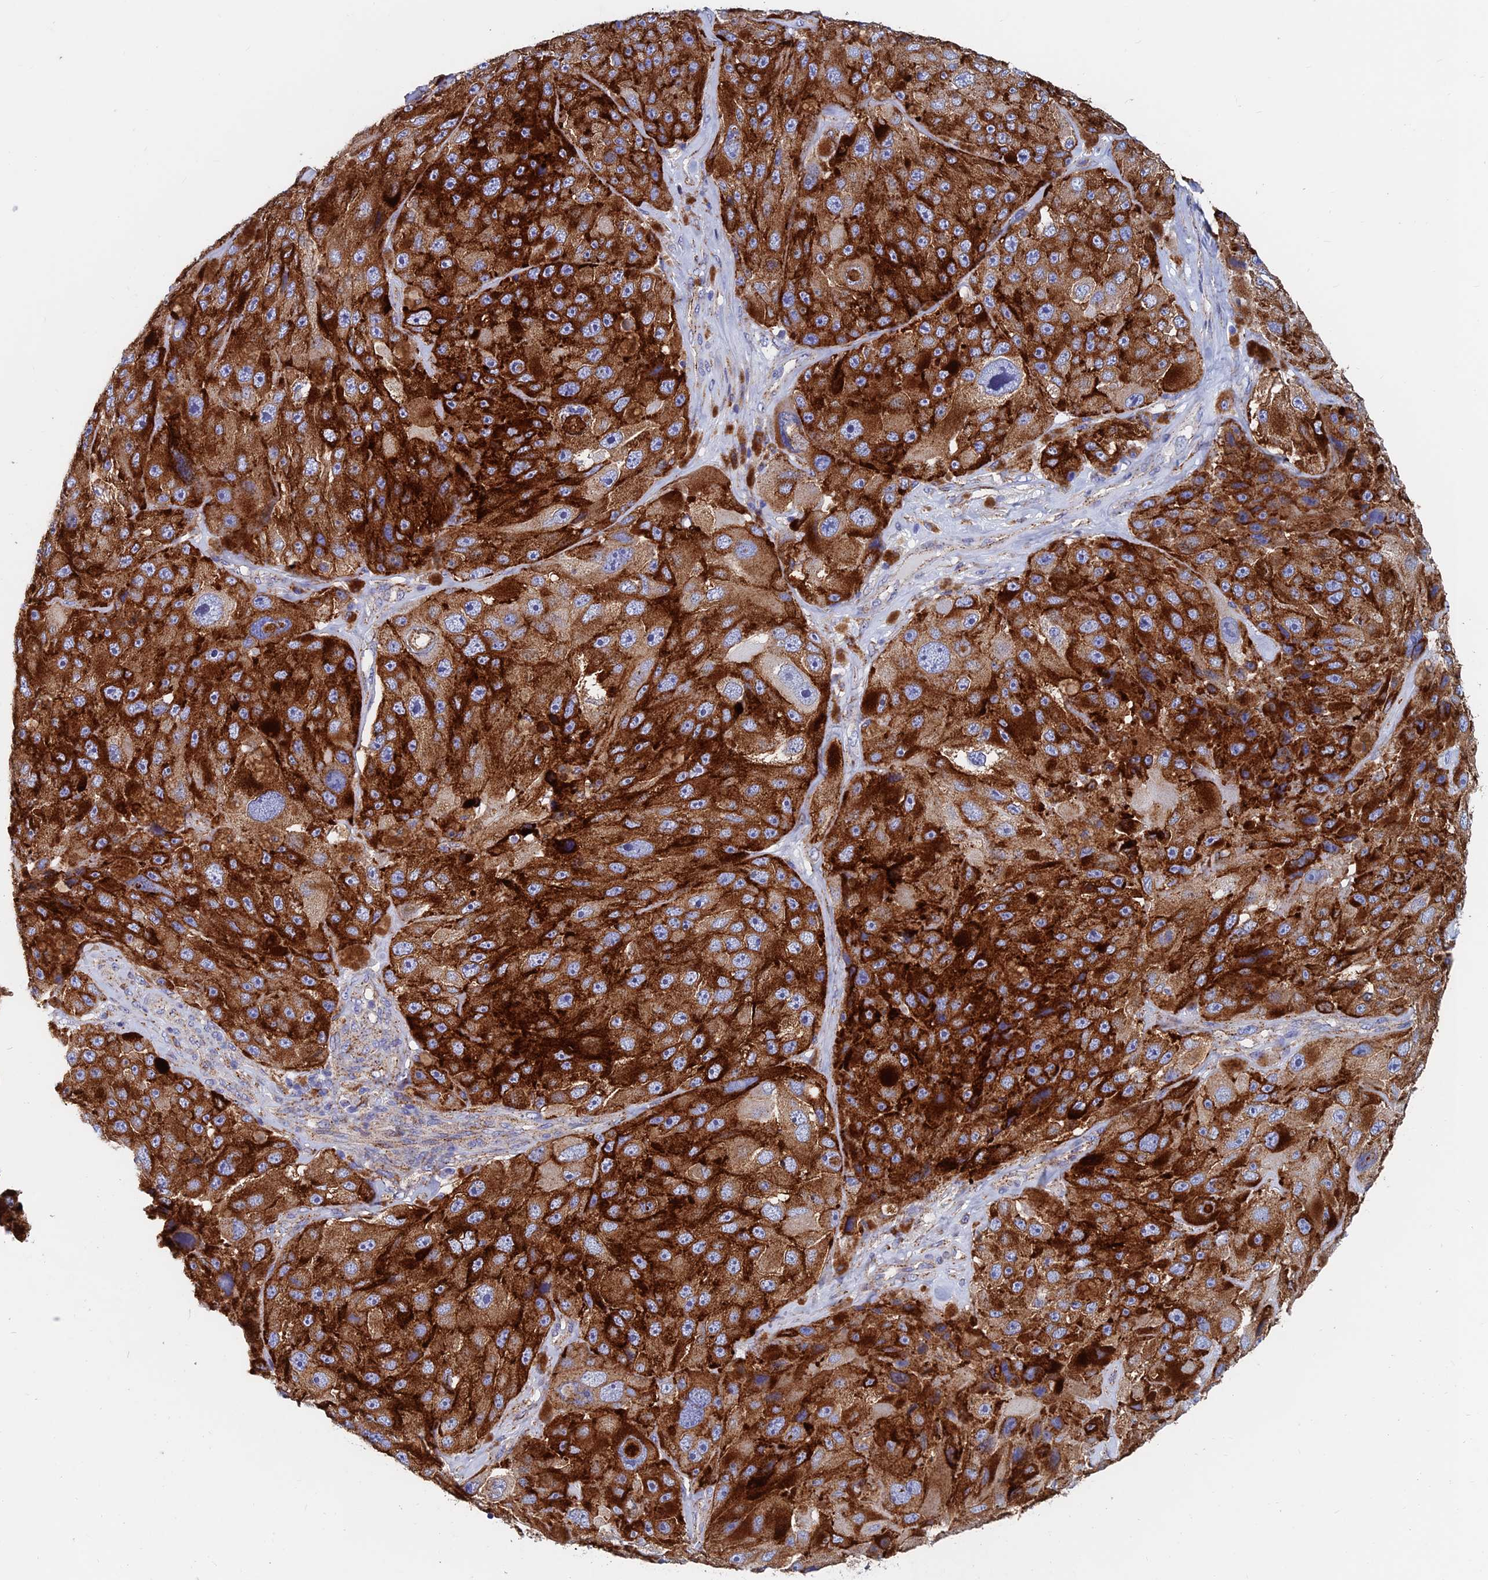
{"staining": {"intensity": "strong", "quantity": ">75%", "location": "cytoplasmic/membranous"}, "tissue": "melanoma", "cell_type": "Tumor cells", "image_type": "cancer", "snomed": [{"axis": "morphology", "description": "Malignant melanoma, Metastatic site"}, {"axis": "topography", "description": "Lymph node"}], "caption": "Immunohistochemistry (IHC) staining of malignant melanoma (metastatic site), which demonstrates high levels of strong cytoplasmic/membranous expression in about >75% of tumor cells indicating strong cytoplasmic/membranous protein staining. The staining was performed using DAB (brown) for protein detection and nuclei were counterstained in hematoxylin (blue).", "gene": "SPNS1", "patient": {"sex": "male", "age": 62}}